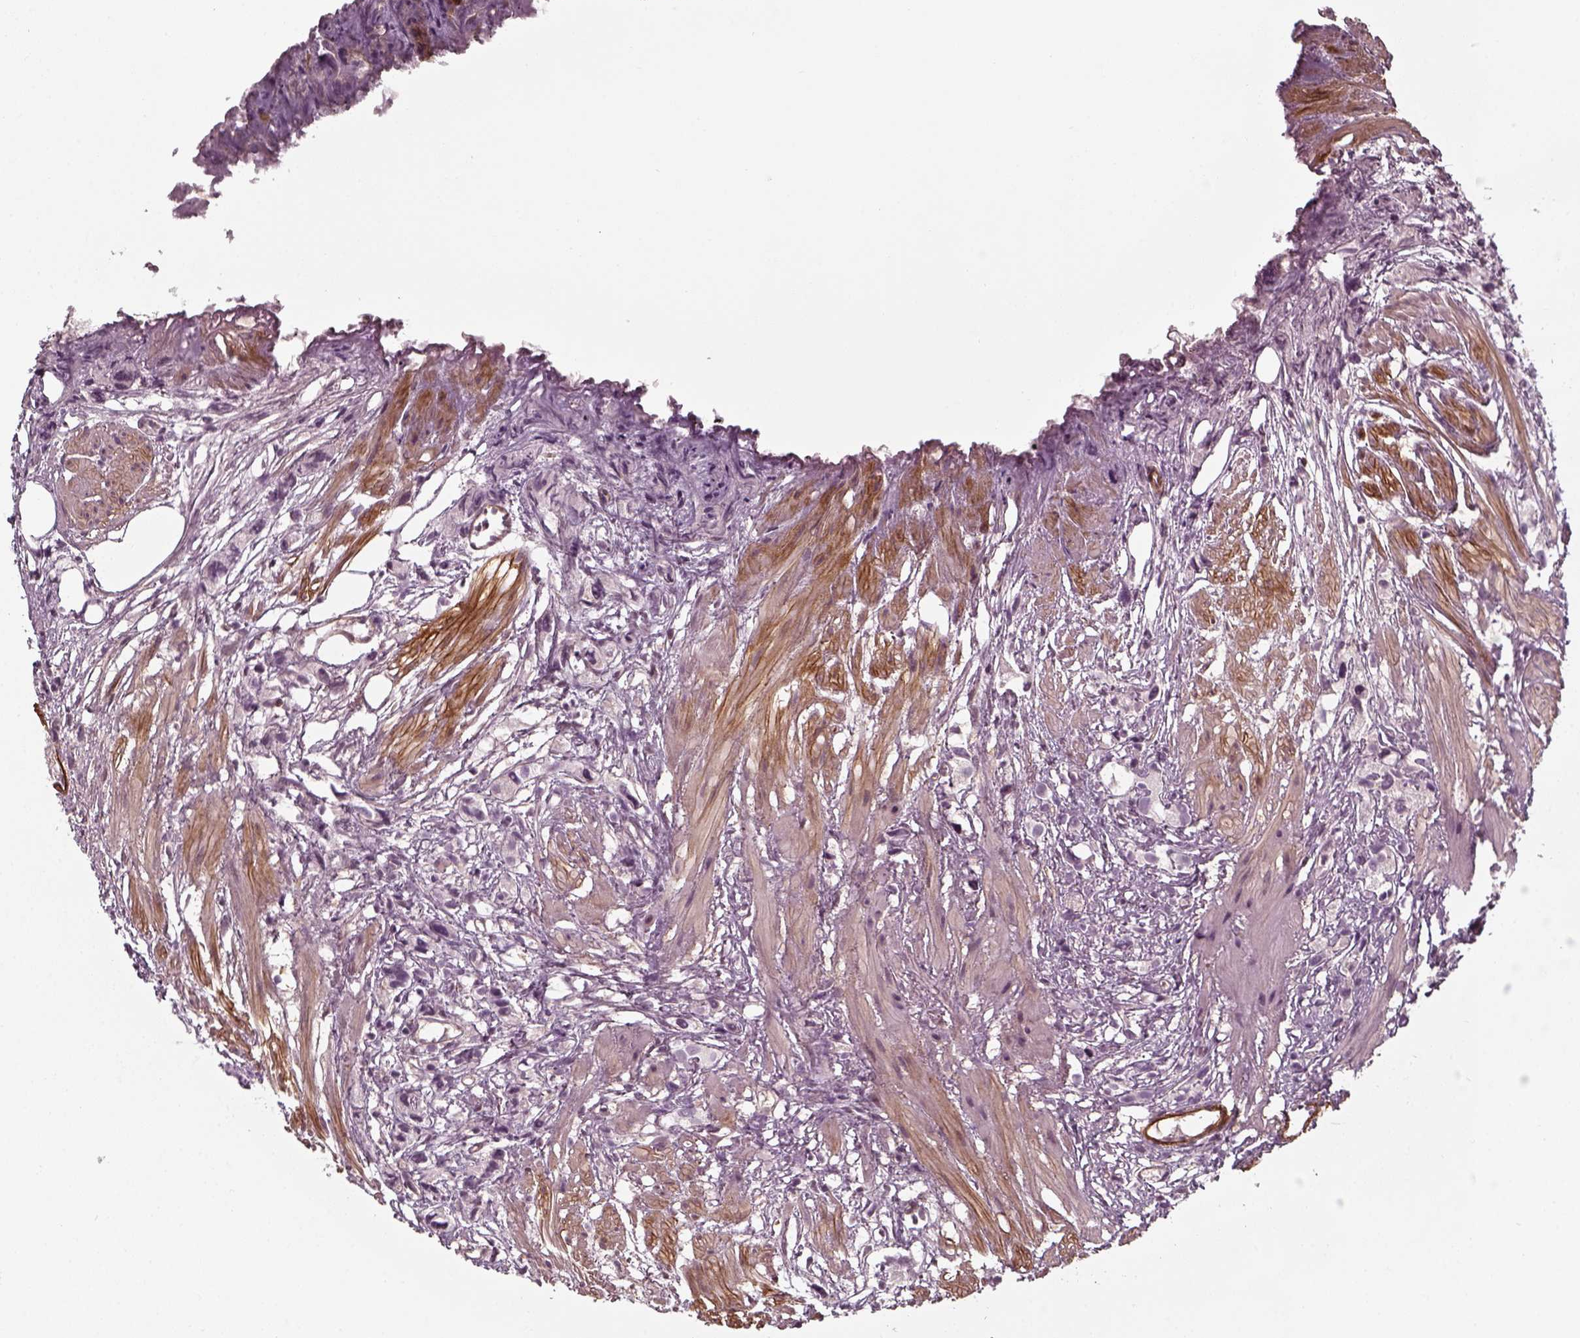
{"staining": {"intensity": "negative", "quantity": "none", "location": "none"}, "tissue": "prostate cancer", "cell_type": "Tumor cells", "image_type": "cancer", "snomed": [{"axis": "morphology", "description": "Adenocarcinoma, High grade"}, {"axis": "topography", "description": "Prostate"}], "caption": "This image is of prostate adenocarcinoma (high-grade) stained with immunohistochemistry to label a protein in brown with the nuclei are counter-stained blue. There is no positivity in tumor cells.", "gene": "LAMB2", "patient": {"sex": "male", "age": 68}}